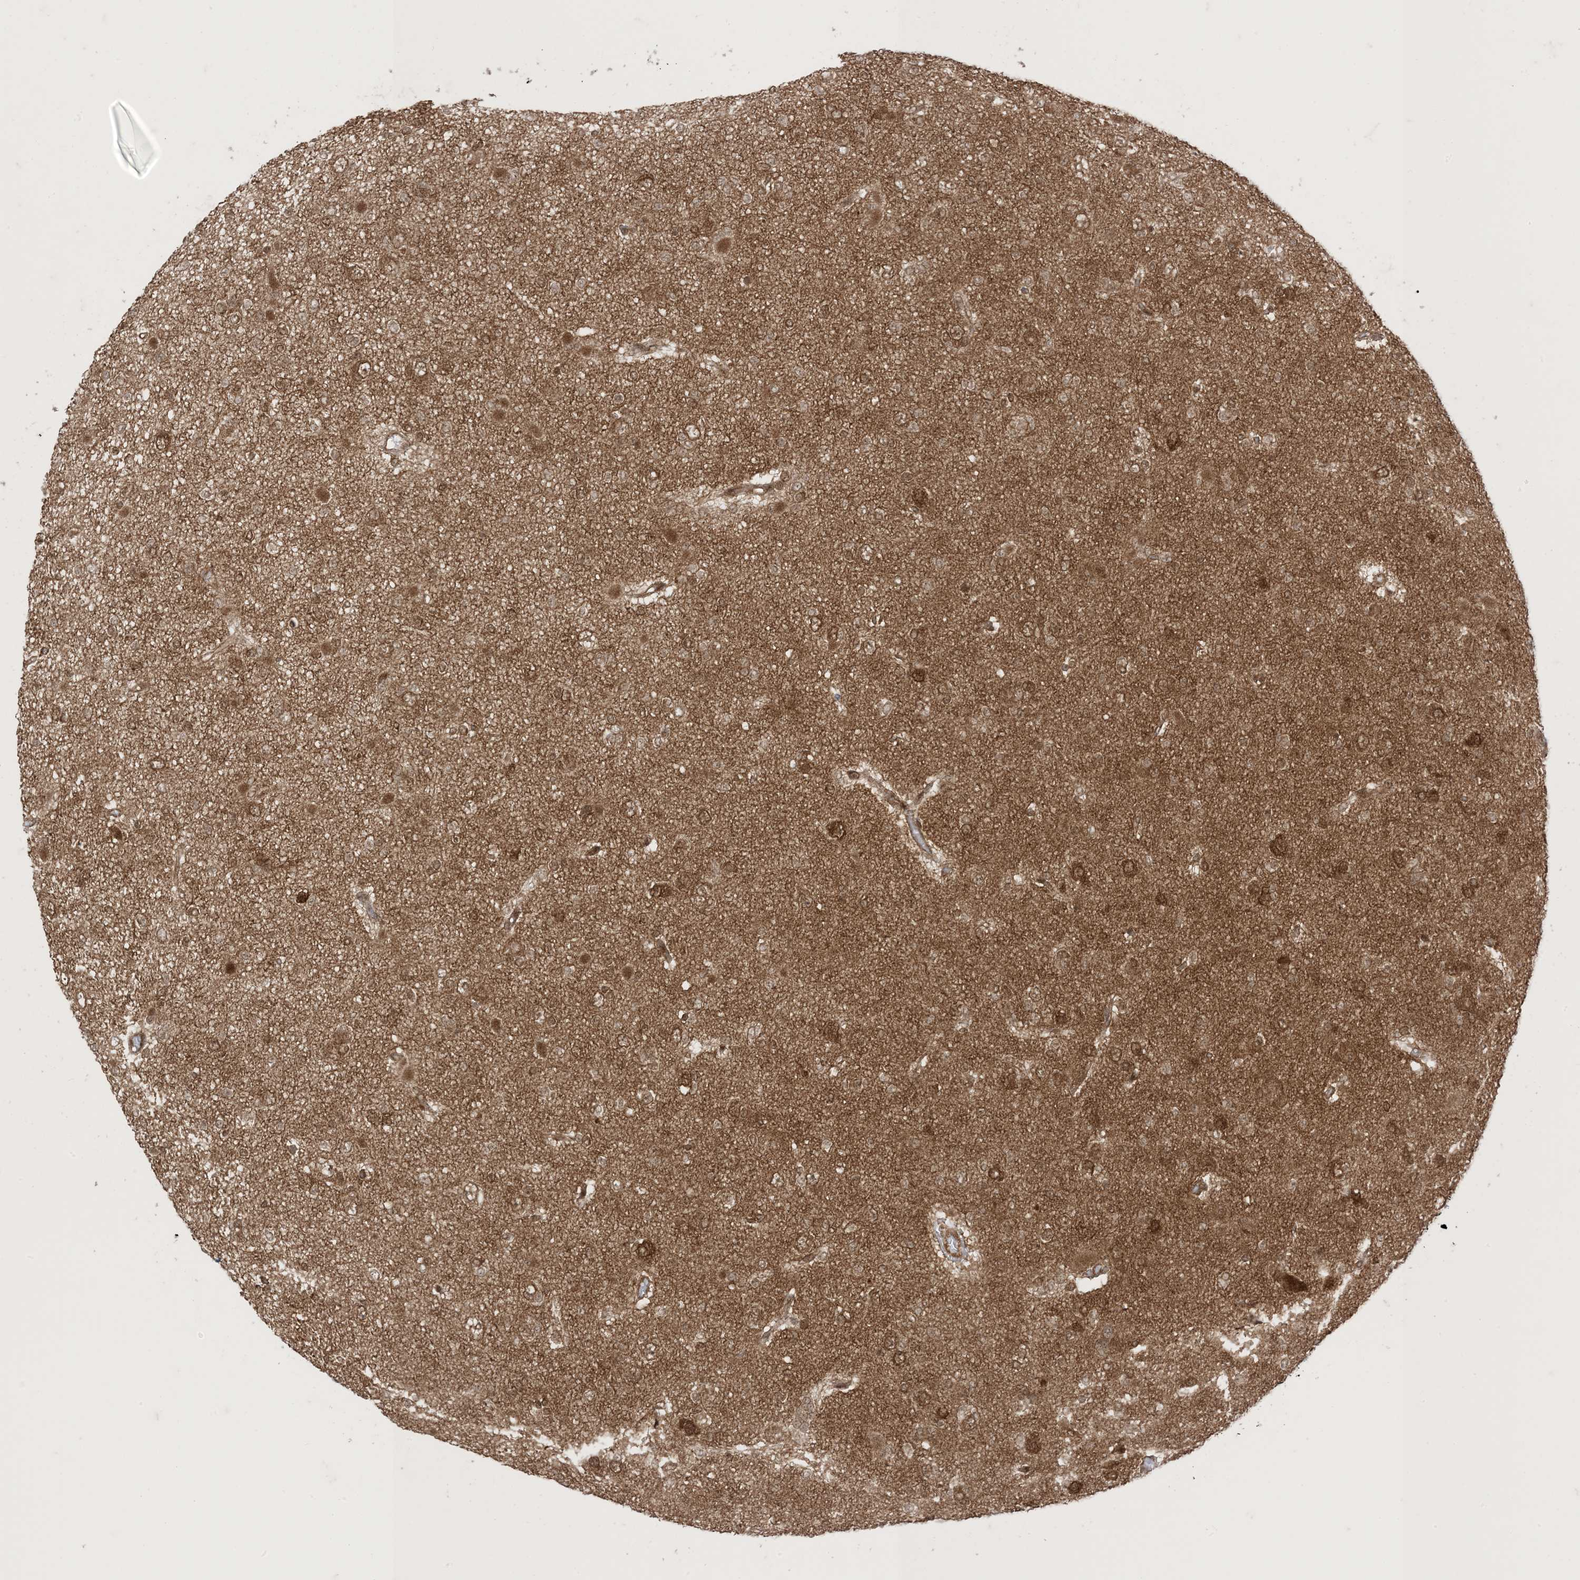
{"staining": {"intensity": "moderate", "quantity": "25%-75%", "location": "cytoplasmic/membranous,nuclear"}, "tissue": "glioma", "cell_type": "Tumor cells", "image_type": "cancer", "snomed": [{"axis": "morphology", "description": "Glioma, malignant, Low grade"}, {"axis": "topography", "description": "Brain"}], "caption": "The photomicrograph reveals a brown stain indicating the presence of a protein in the cytoplasmic/membranous and nuclear of tumor cells in malignant glioma (low-grade).", "gene": "PTPA", "patient": {"sex": "female", "age": 22}}